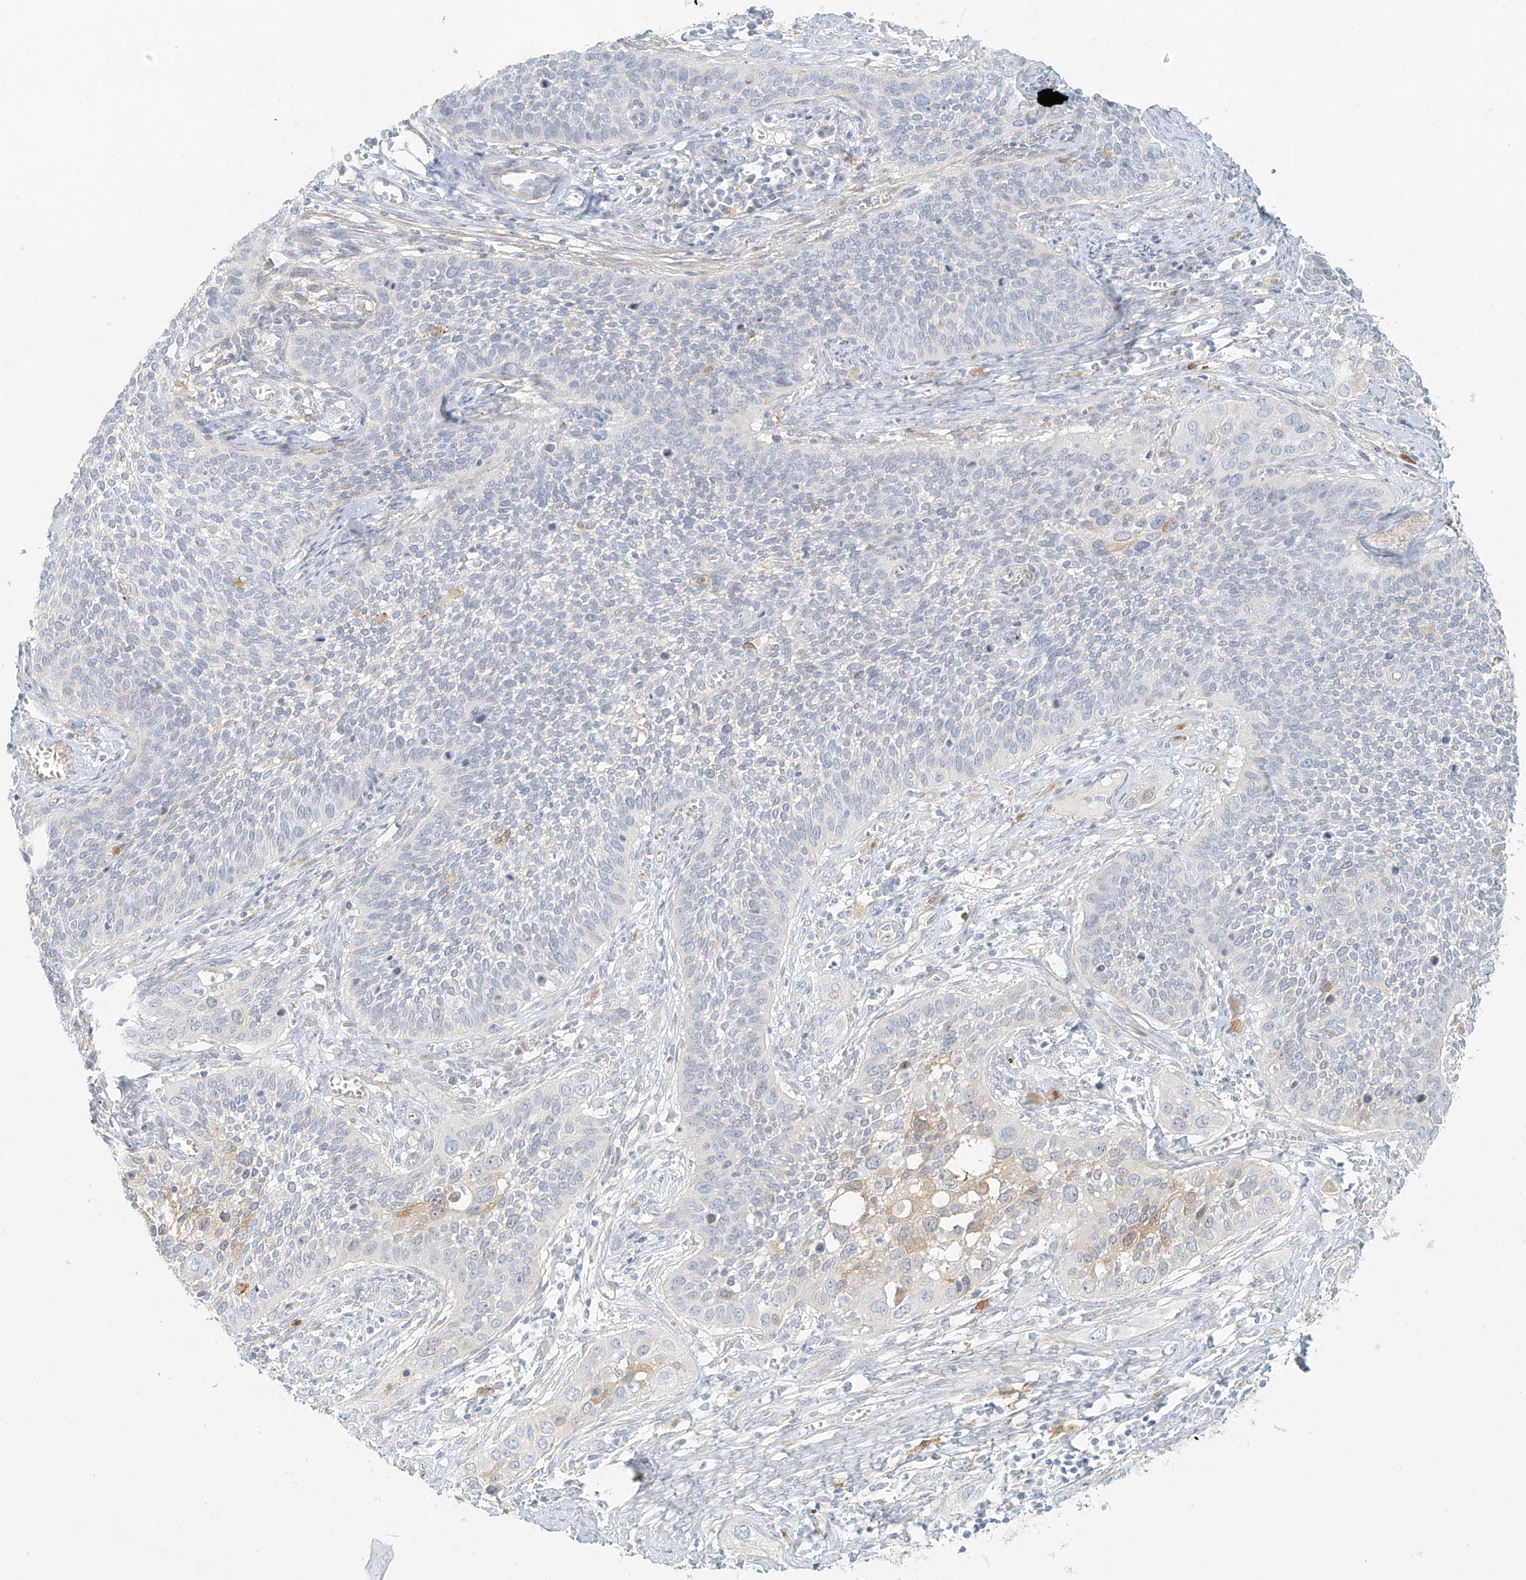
{"staining": {"intensity": "negative", "quantity": "none", "location": "none"}, "tissue": "cervical cancer", "cell_type": "Tumor cells", "image_type": "cancer", "snomed": [{"axis": "morphology", "description": "Squamous cell carcinoma, NOS"}, {"axis": "topography", "description": "Cervix"}], "caption": "DAB immunohistochemical staining of human squamous cell carcinoma (cervical) demonstrates no significant positivity in tumor cells. Brightfield microscopy of IHC stained with DAB (3,3'-diaminobenzidine) (brown) and hematoxylin (blue), captured at high magnification.", "gene": "UPK1B", "patient": {"sex": "female", "age": 34}}